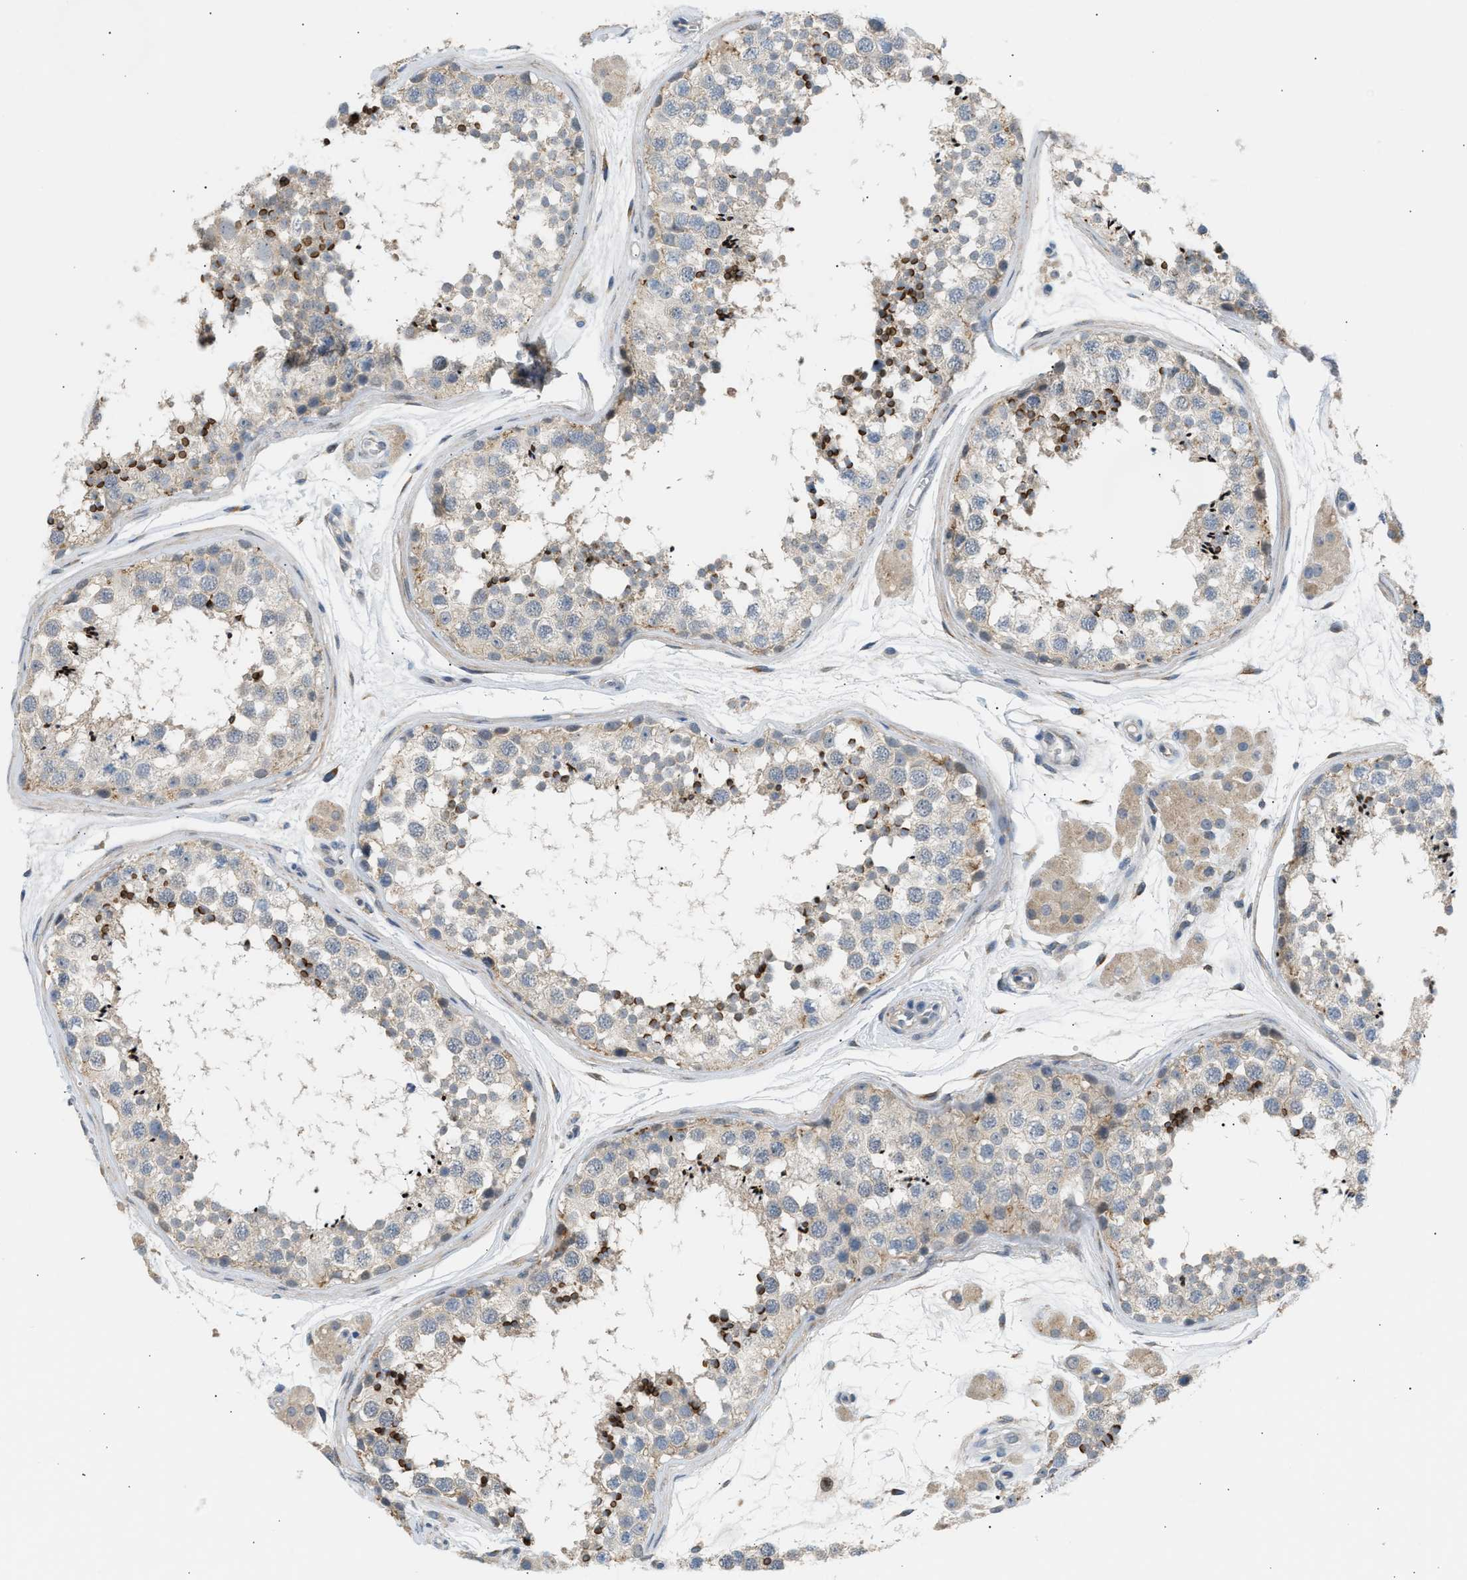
{"staining": {"intensity": "strong", "quantity": "<25%", "location": "cytoplasmic/membranous"}, "tissue": "testis", "cell_type": "Cells in seminiferous ducts", "image_type": "normal", "snomed": [{"axis": "morphology", "description": "Normal tissue, NOS"}, {"axis": "topography", "description": "Testis"}], "caption": "The micrograph shows immunohistochemical staining of unremarkable testis. There is strong cytoplasmic/membranous positivity is present in about <25% of cells in seminiferous ducts.", "gene": "KCNC2", "patient": {"sex": "male", "age": 56}}